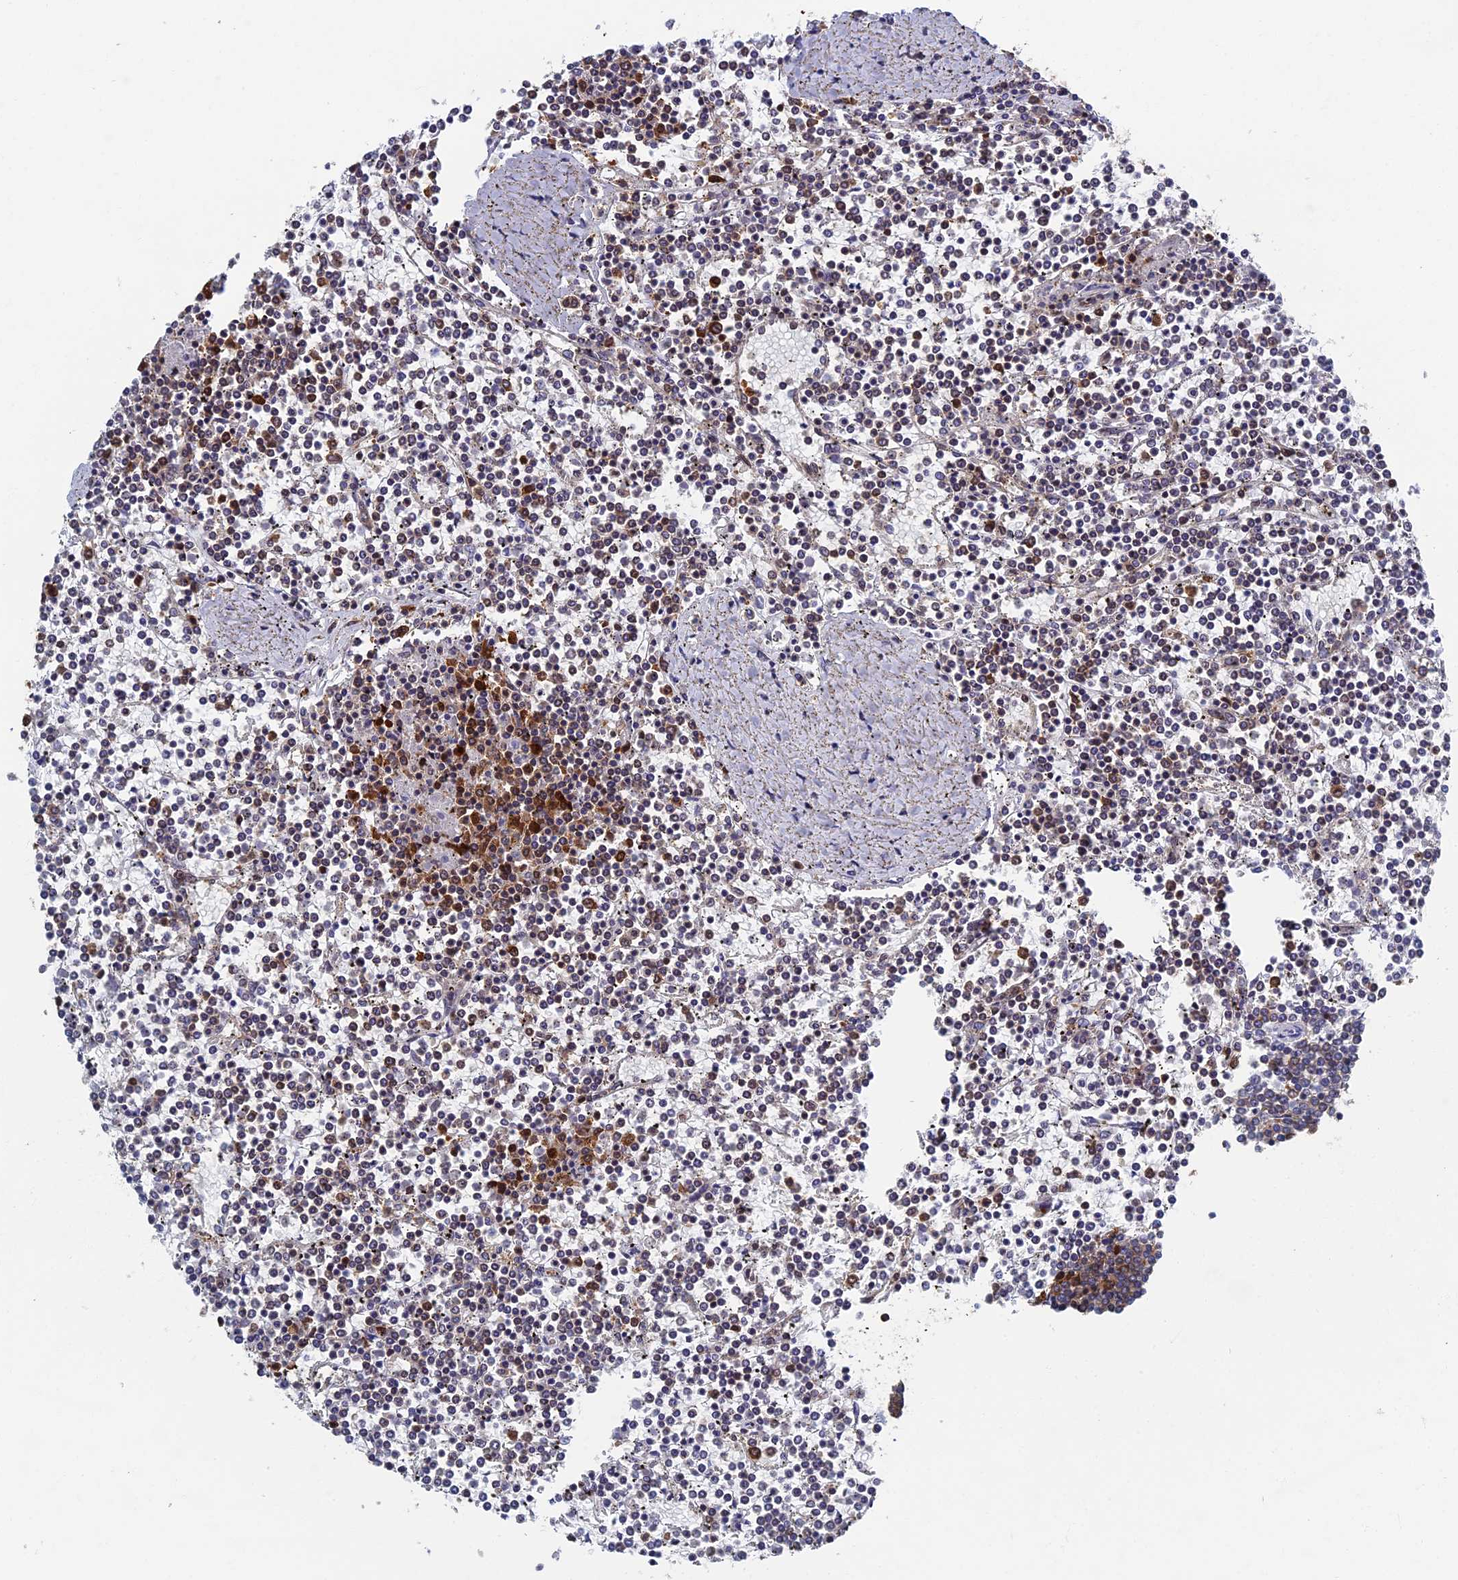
{"staining": {"intensity": "strong", "quantity": "<25%", "location": "cytoplasmic/membranous,nuclear"}, "tissue": "lymphoma", "cell_type": "Tumor cells", "image_type": "cancer", "snomed": [{"axis": "morphology", "description": "Malignant lymphoma, non-Hodgkin's type, Low grade"}, {"axis": "topography", "description": "Spleen"}], "caption": "Immunohistochemical staining of lymphoma exhibits strong cytoplasmic/membranous and nuclear protein positivity in about <25% of tumor cells.", "gene": "YBX1", "patient": {"sex": "female", "age": 19}}